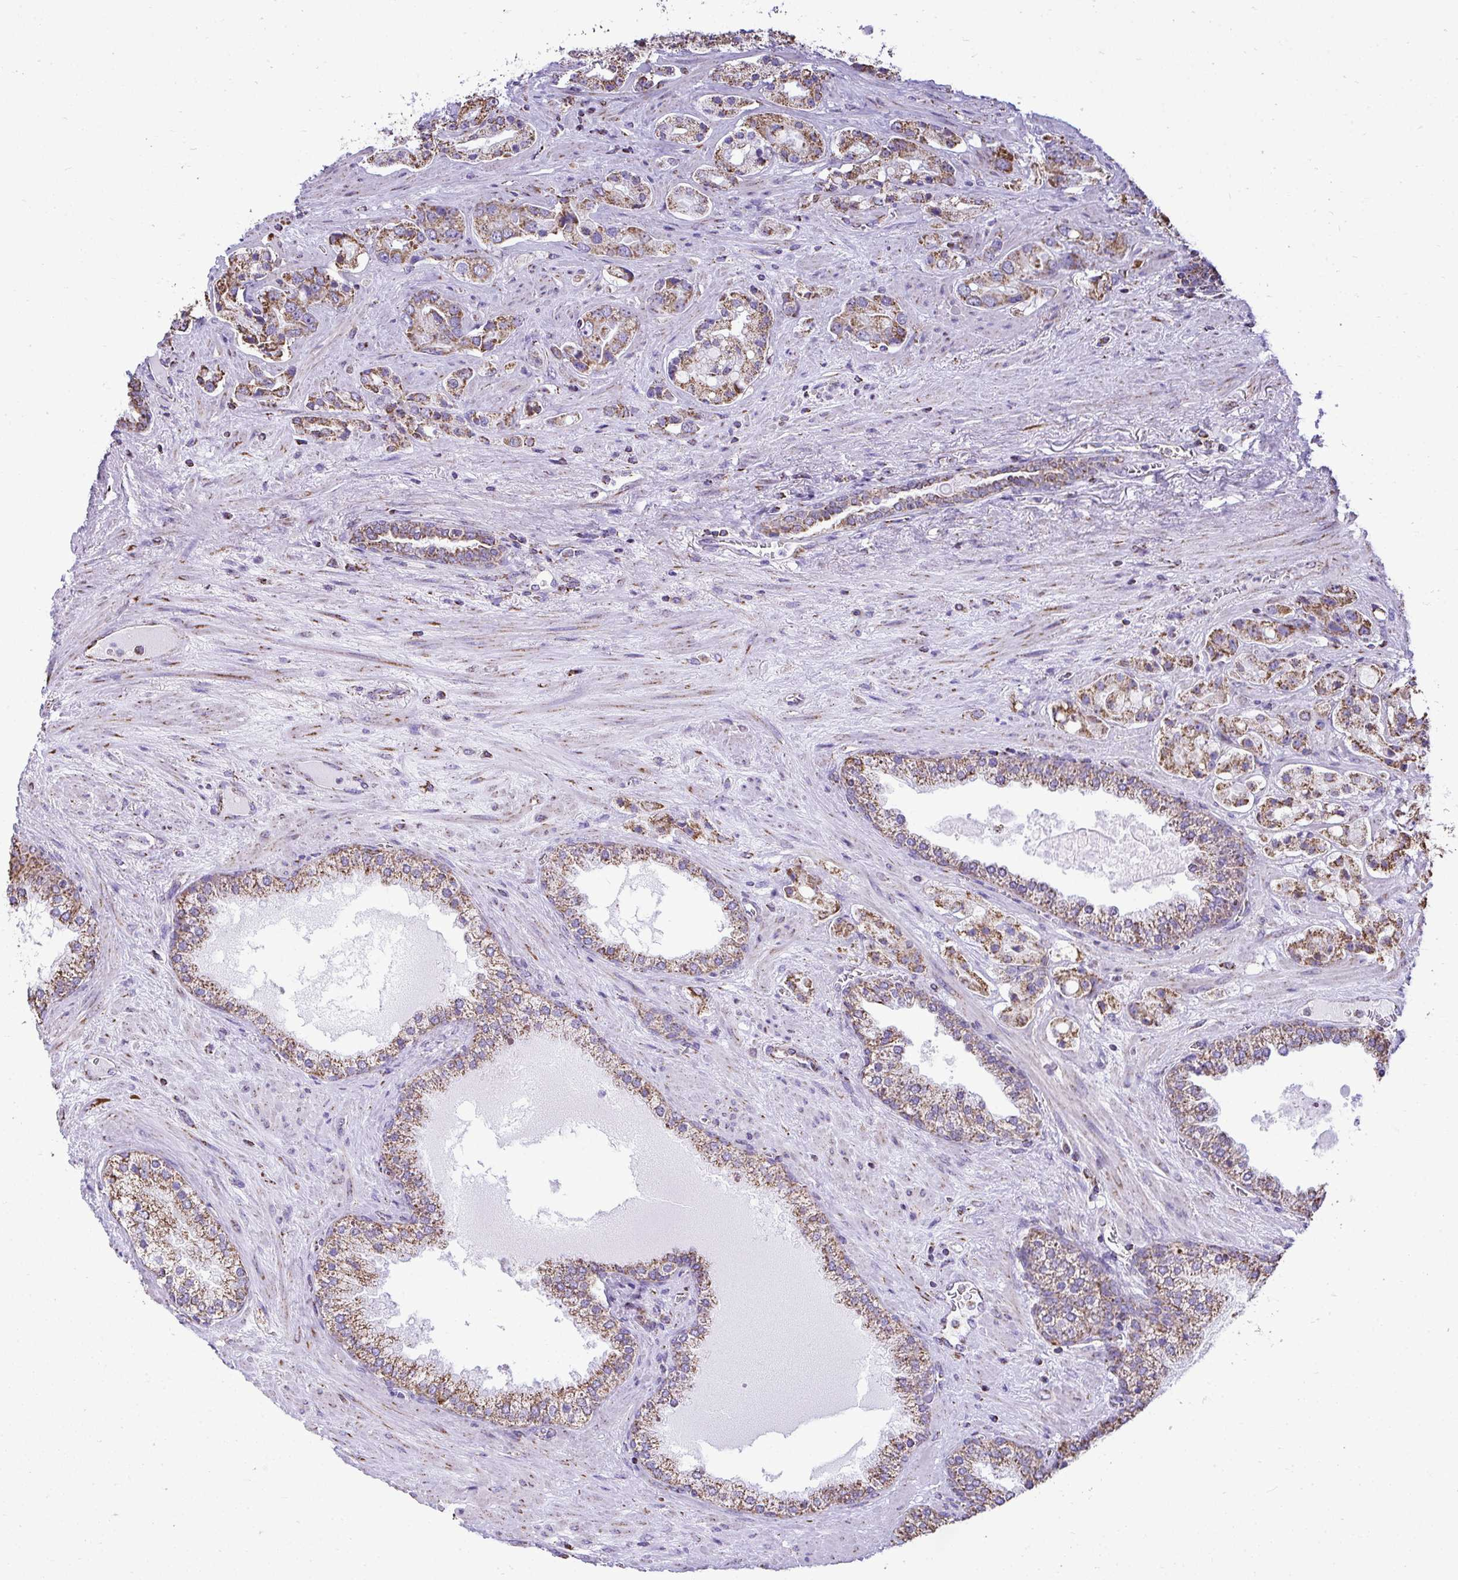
{"staining": {"intensity": "moderate", "quantity": ">75%", "location": "cytoplasmic/membranous"}, "tissue": "prostate cancer", "cell_type": "Tumor cells", "image_type": "cancer", "snomed": [{"axis": "morphology", "description": "Adenocarcinoma, High grade"}, {"axis": "topography", "description": "Prostate"}], "caption": "Protein staining of prostate adenocarcinoma (high-grade) tissue displays moderate cytoplasmic/membranous positivity in approximately >75% of tumor cells.", "gene": "MPZL2", "patient": {"sex": "male", "age": 67}}